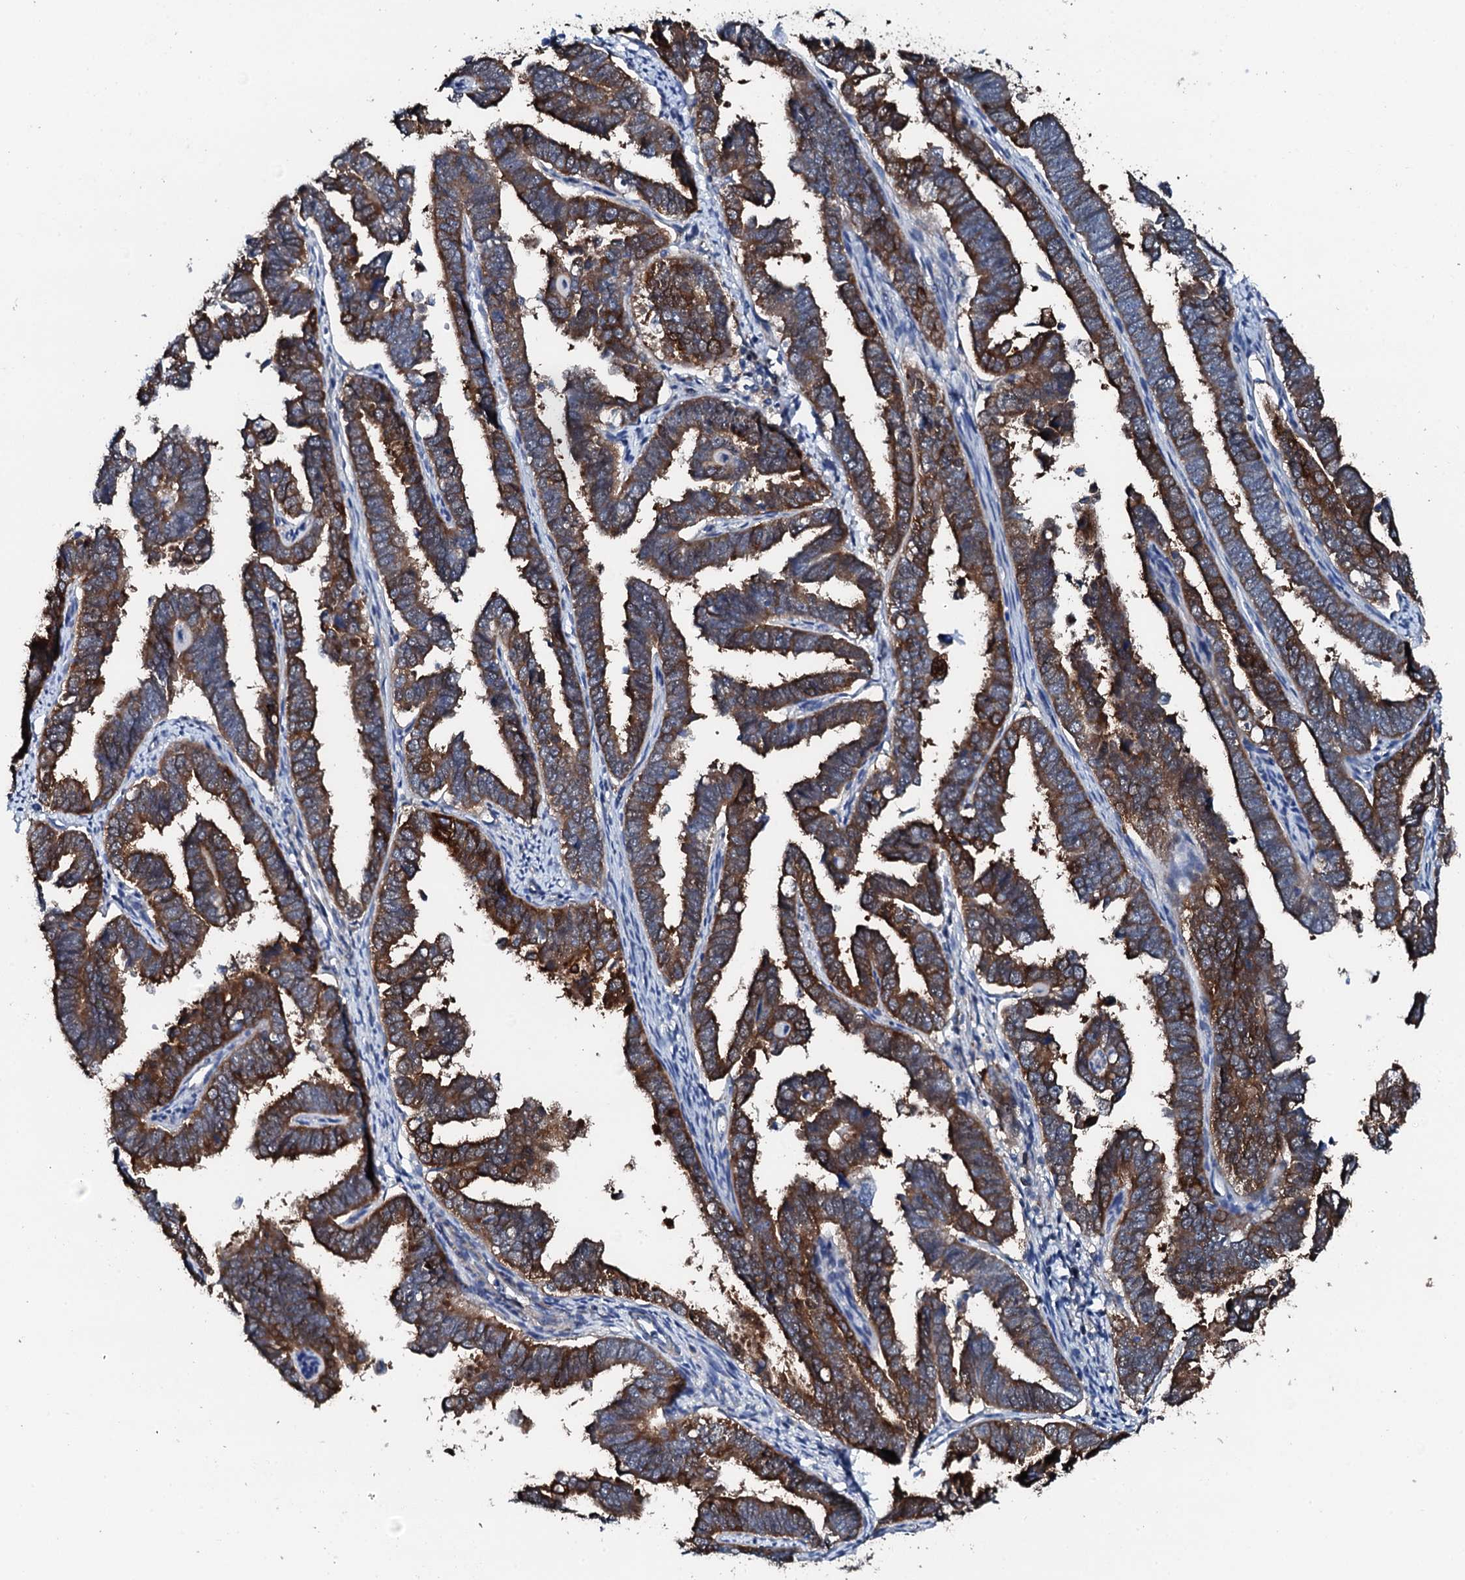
{"staining": {"intensity": "strong", "quantity": ">75%", "location": "cytoplasmic/membranous"}, "tissue": "endometrial cancer", "cell_type": "Tumor cells", "image_type": "cancer", "snomed": [{"axis": "morphology", "description": "Adenocarcinoma, NOS"}, {"axis": "topography", "description": "Endometrium"}], "caption": "Immunohistochemical staining of endometrial cancer reveals high levels of strong cytoplasmic/membranous expression in about >75% of tumor cells.", "gene": "GFOD2", "patient": {"sex": "female", "age": 75}}